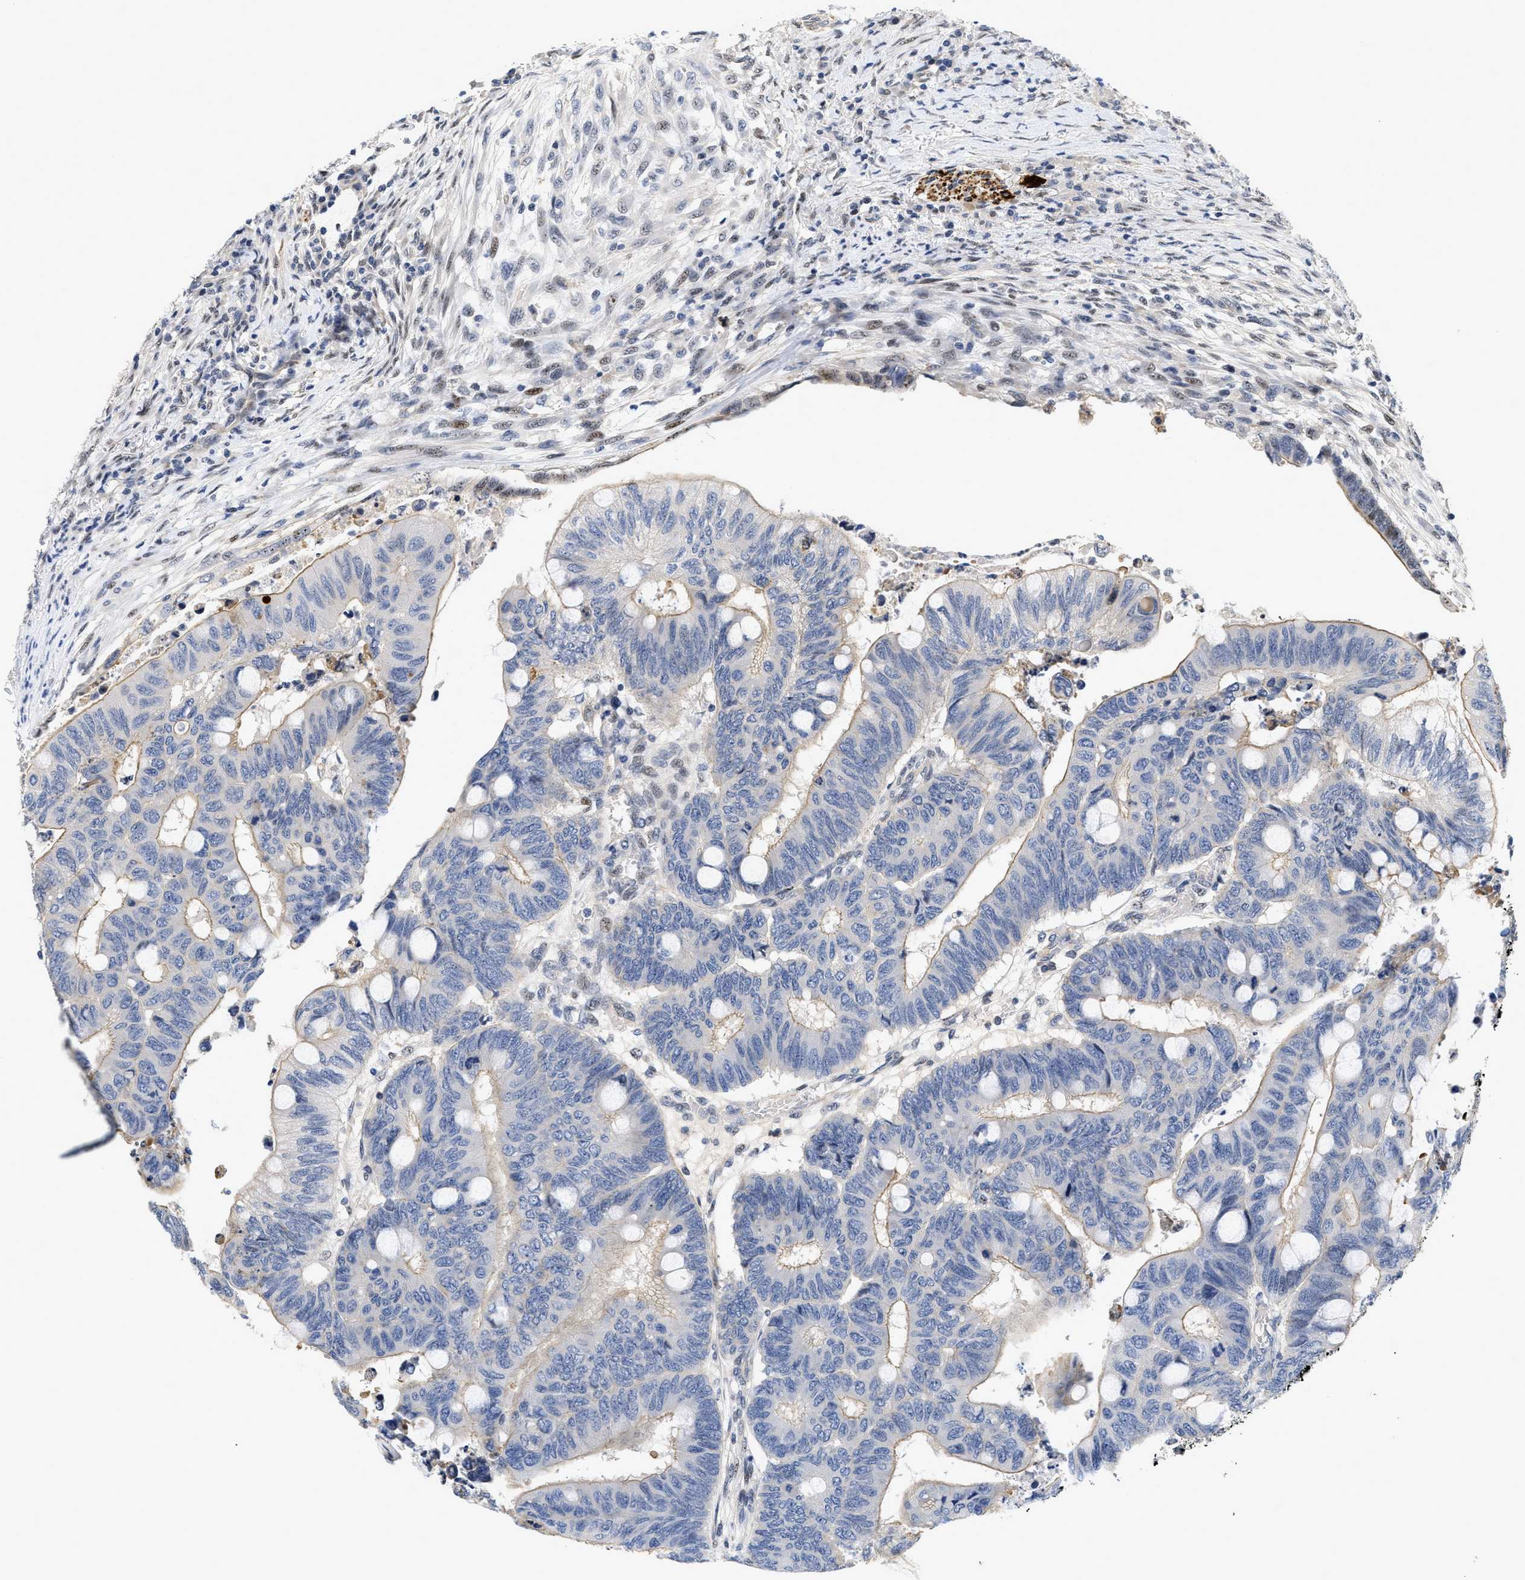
{"staining": {"intensity": "moderate", "quantity": "25%-75%", "location": "cytoplasmic/membranous"}, "tissue": "colorectal cancer", "cell_type": "Tumor cells", "image_type": "cancer", "snomed": [{"axis": "morphology", "description": "Normal tissue, NOS"}, {"axis": "morphology", "description": "Adenocarcinoma, NOS"}, {"axis": "topography", "description": "Rectum"}, {"axis": "topography", "description": "Peripheral nerve tissue"}], "caption": "Immunohistochemistry (IHC) of colorectal cancer (adenocarcinoma) reveals medium levels of moderate cytoplasmic/membranous staining in approximately 25%-75% of tumor cells.", "gene": "VIP", "patient": {"sex": "male", "age": 92}}